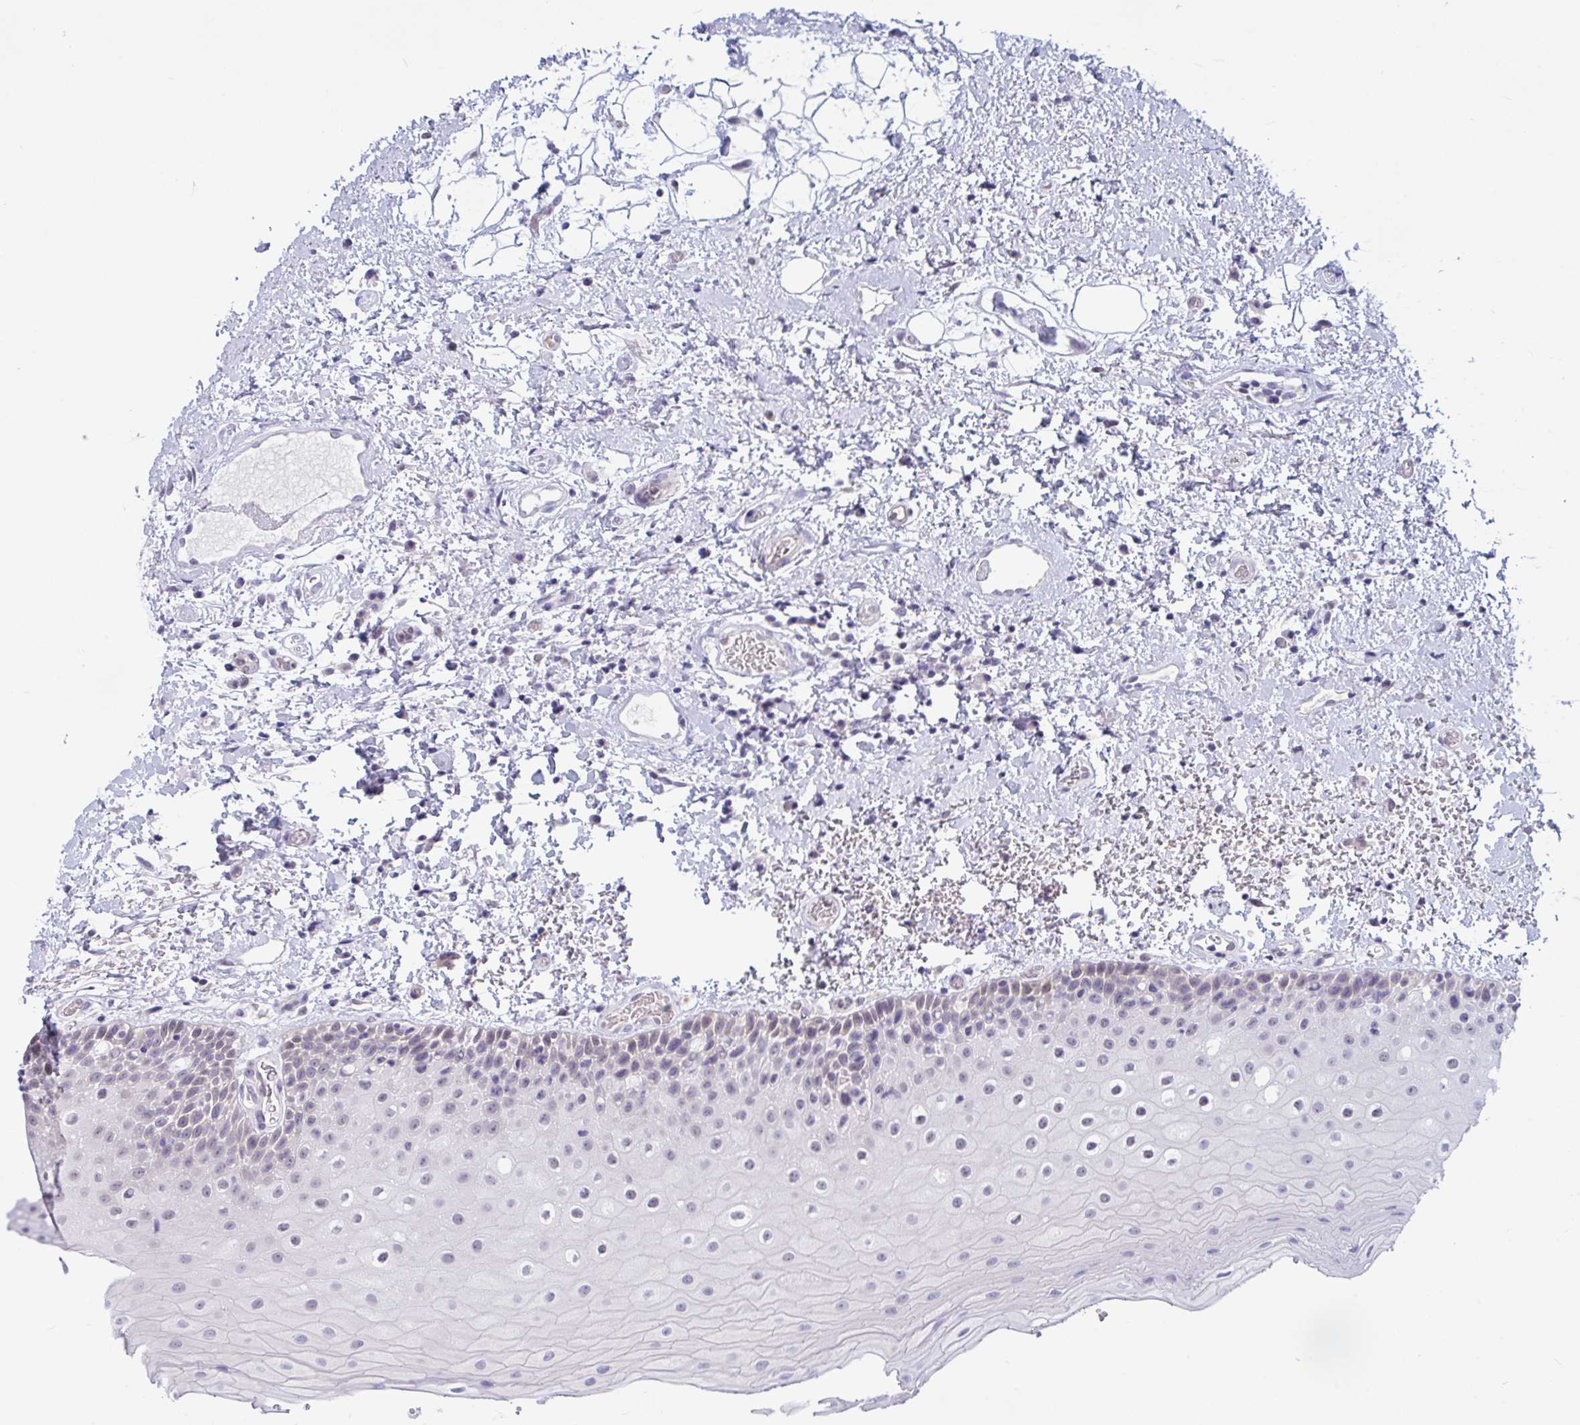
{"staining": {"intensity": "weak", "quantity": "<25%", "location": "nuclear"}, "tissue": "oral mucosa", "cell_type": "Squamous epithelial cells", "image_type": "normal", "snomed": [{"axis": "morphology", "description": "Normal tissue, NOS"}, {"axis": "topography", "description": "Oral tissue"}], "caption": "The immunohistochemistry histopathology image has no significant staining in squamous epithelial cells of oral mucosa. (DAB (3,3'-diaminobenzidine) immunohistochemistry (IHC), high magnification).", "gene": "TSN", "patient": {"sex": "female", "age": 82}}